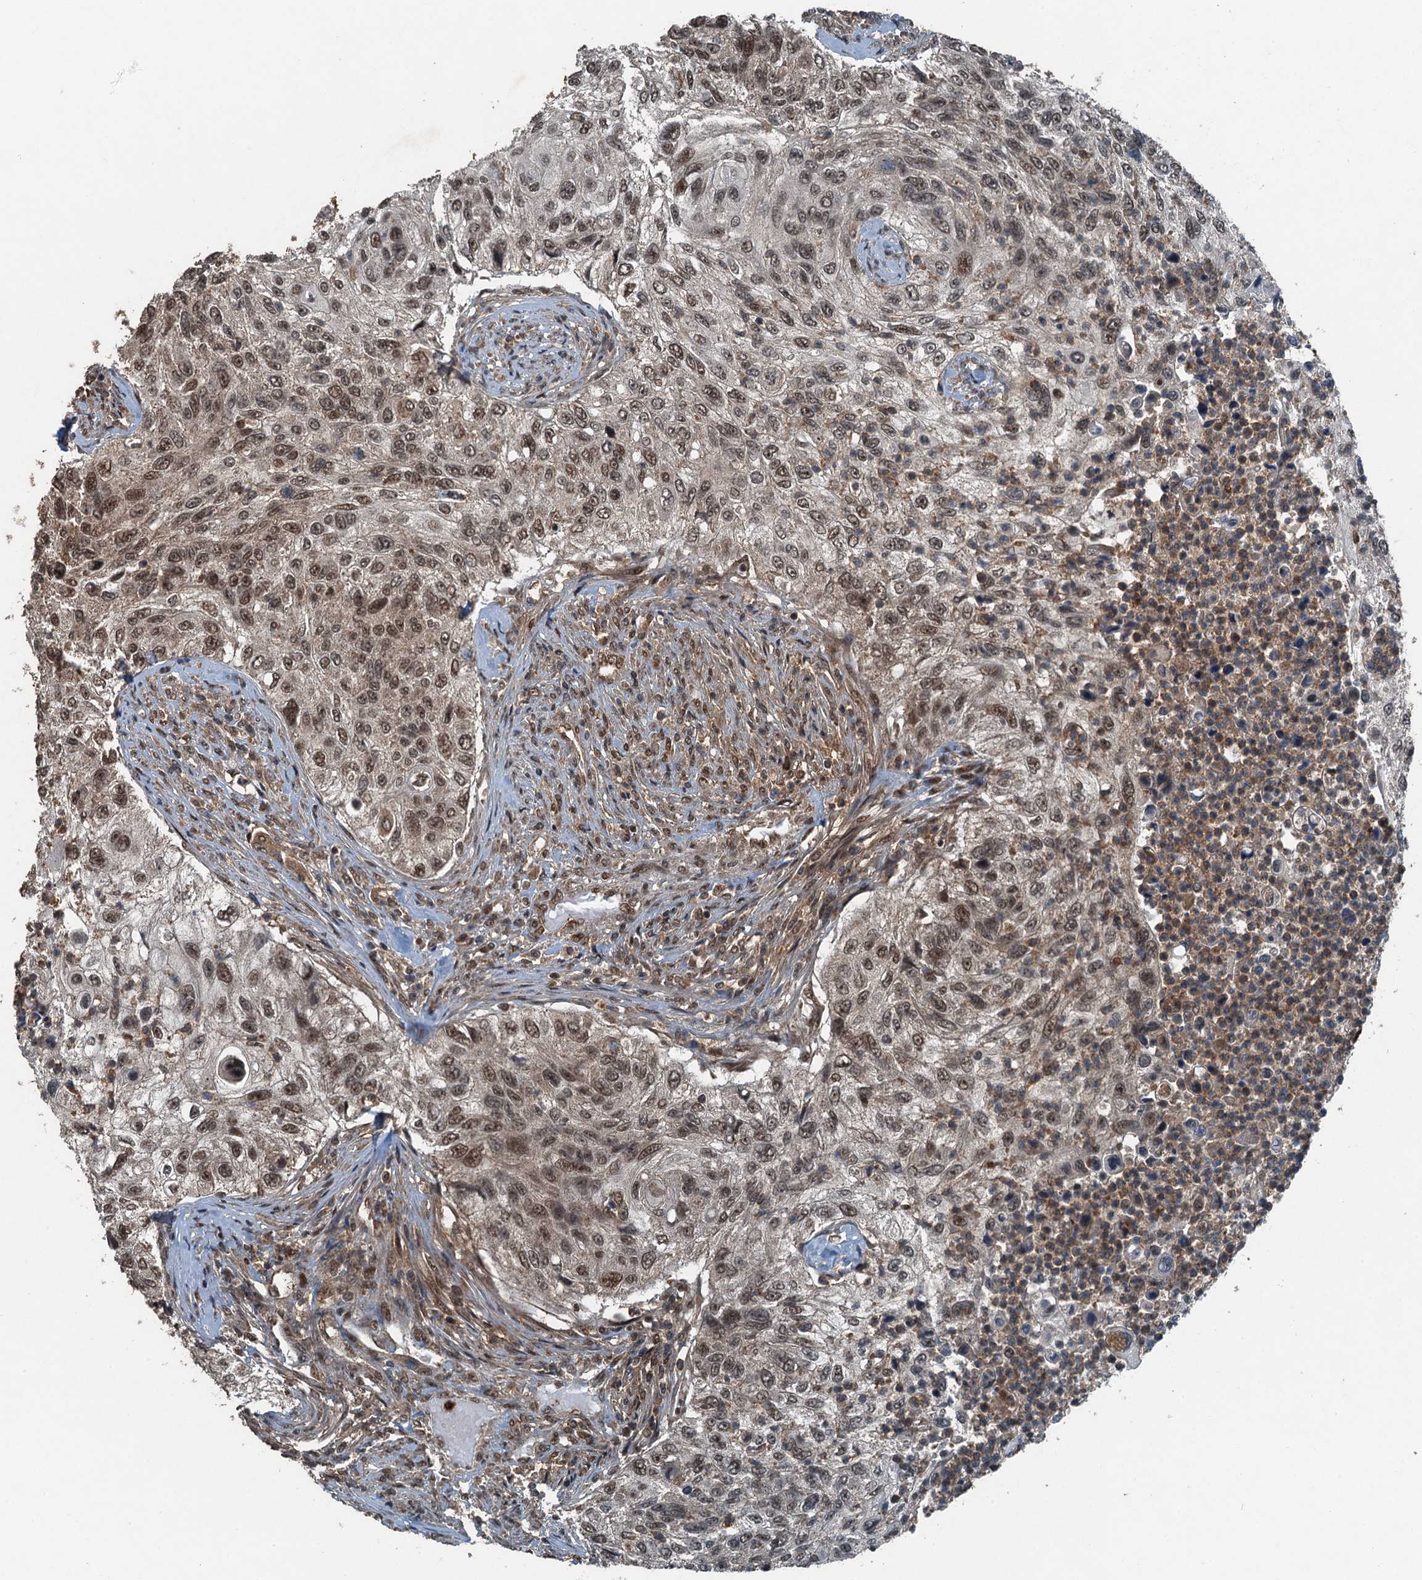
{"staining": {"intensity": "moderate", "quantity": ">75%", "location": "nuclear"}, "tissue": "urothelial cancer", "cell_type": "Tumor cells", "image_type": "cancer", "snomed": [{"axis": "morphology", "description": "Urothelial carcinoma, High grade"}, {"axis": "topography", "description": "Urinary bladder"}], "caption": "Moderate nuclear positivity is identified in approximately >75% of tumor cells in high-grade urothelial carcinoma.", "gene": "UBXN6", "patient": {"sex": "female", "age": 60}}